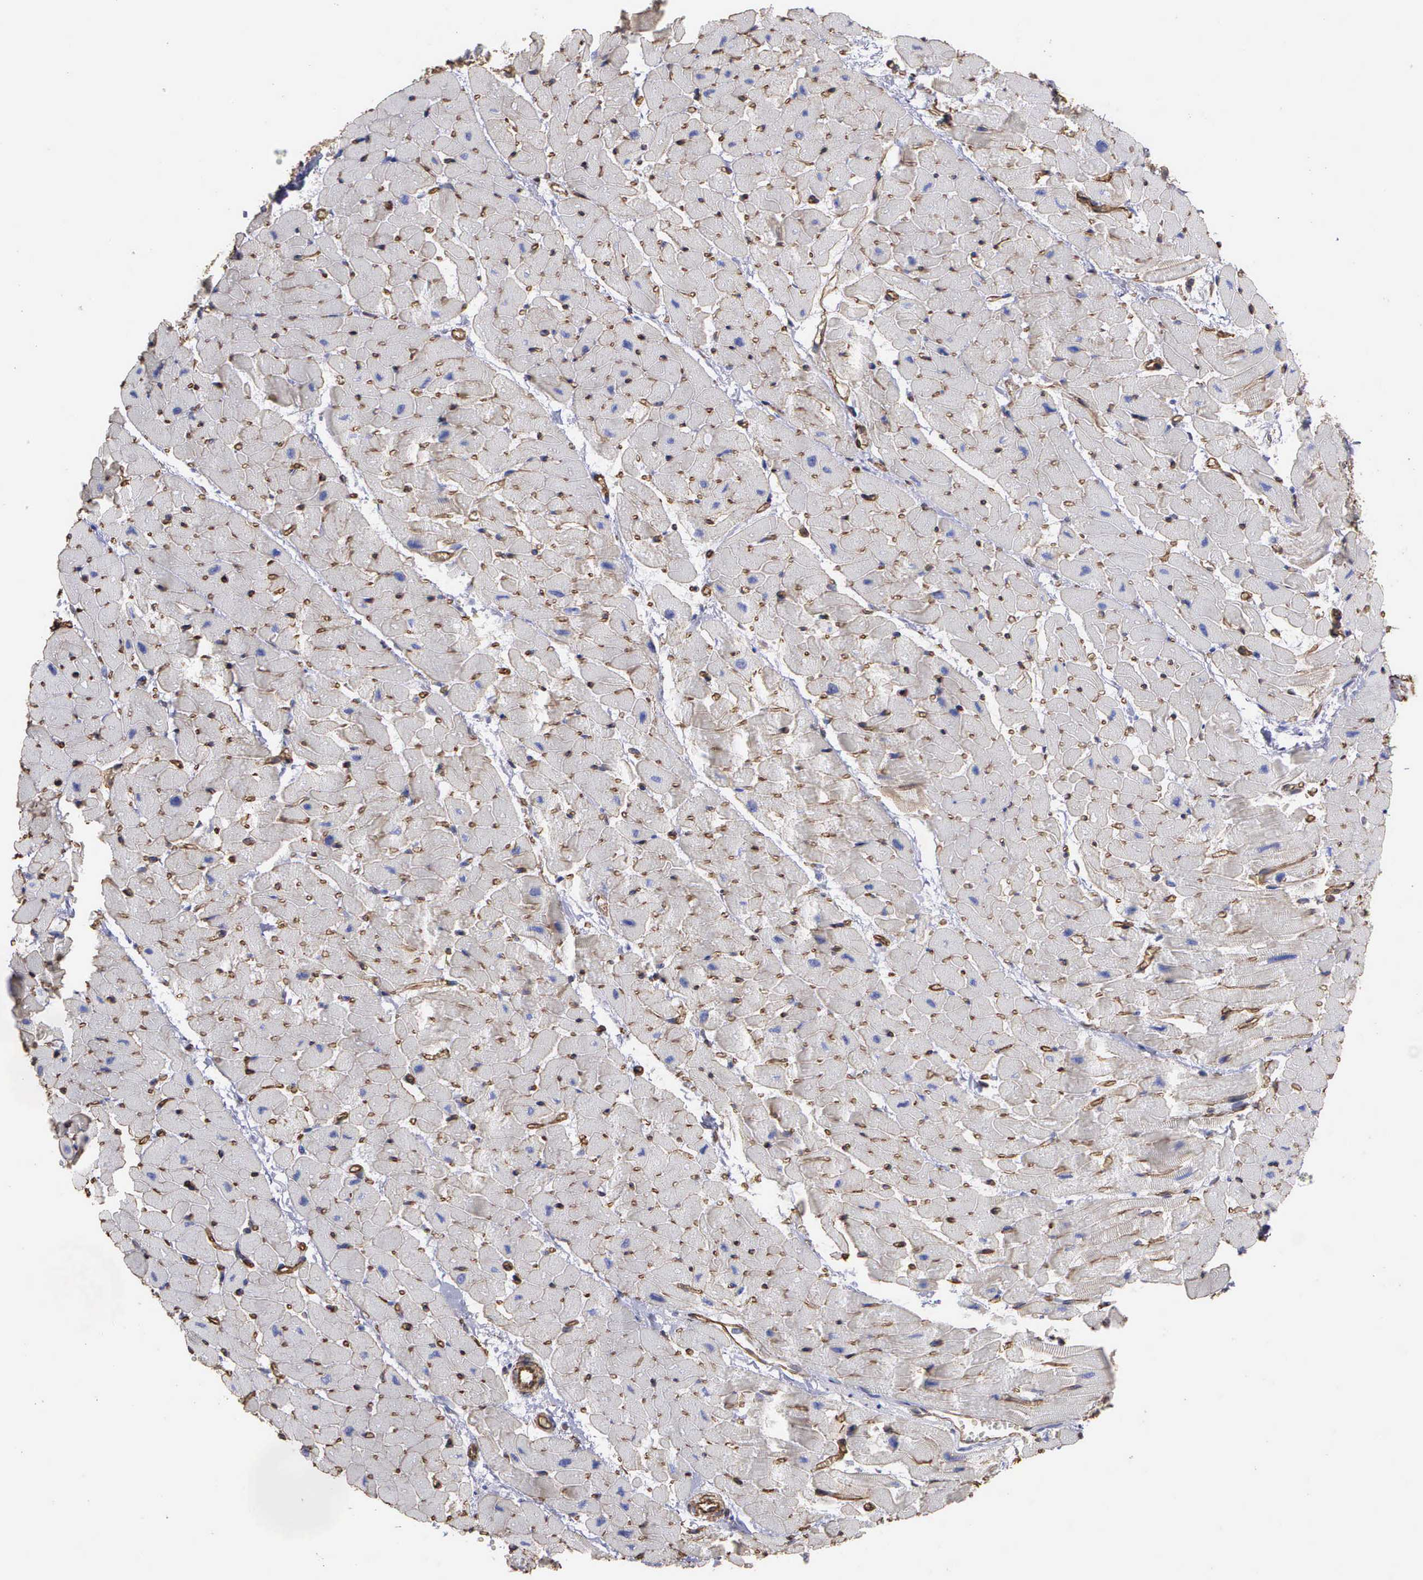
{"staining": {"intensity": "negative", "quantity": "none", "location": "none"}, "tissue": "heart muscle", "cell_type": "Cardiomyocytes", "image_type": "normal", "snomed": [{"axis": "morphology", "description": "Normal tissue, NOS"}, {"axis": "topography", "description": "Heart"}], "caption": "The immunohistochemistry image has no significant positivity in cardiomyocytes of heart muscle.", "gene": "MAGEB10", "patient": {"sex": "female", "age": 19}}